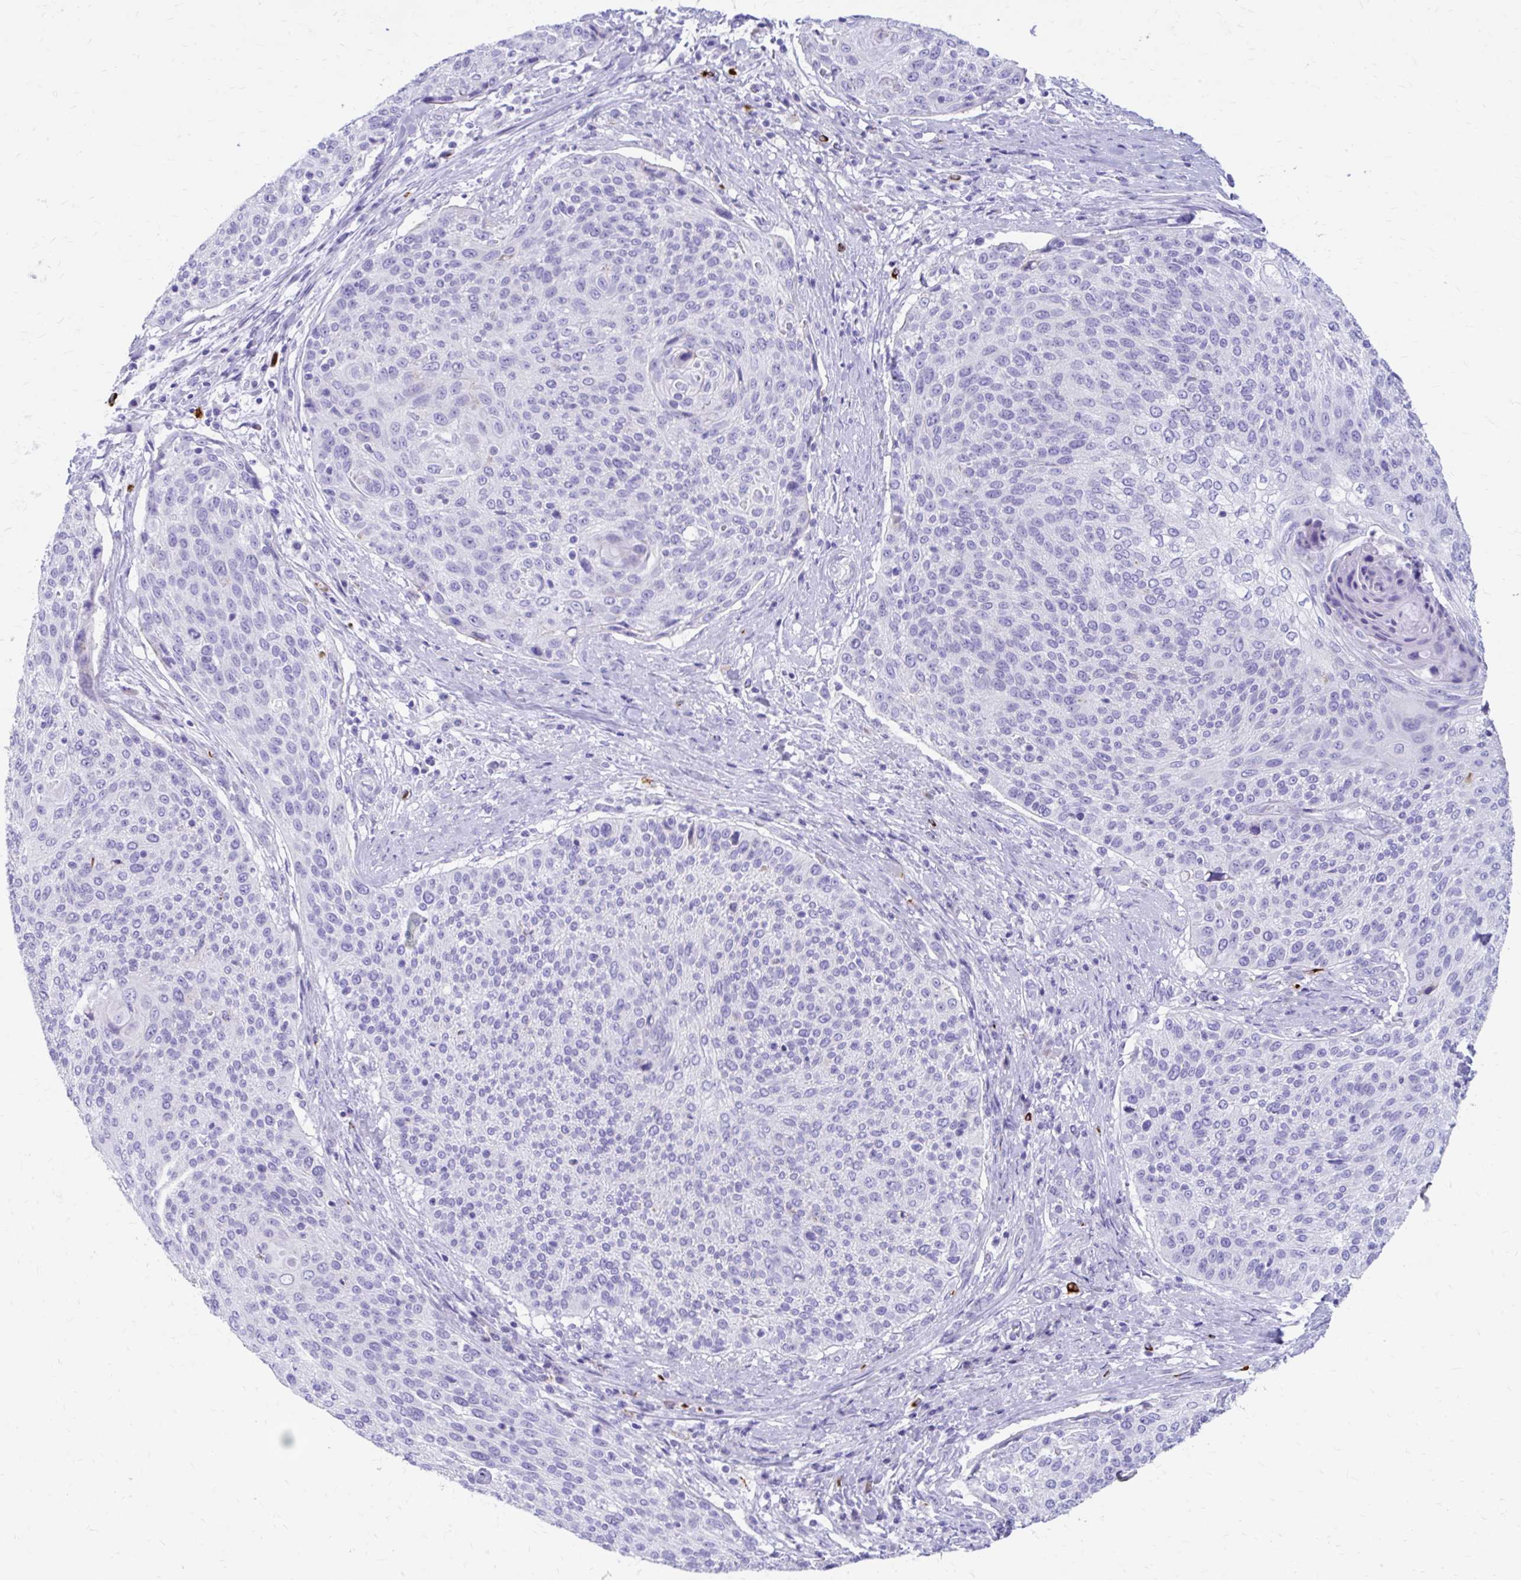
{"staining": {"intensity": "negative", "quantity": "none", "location": "none"}, "tissue": "cervical cancer", "cell_type": "Tumor cells", "image_type": "cancer", "snomed": [{"axis": "morphology", "description": "Squamous cell carcinoma, NOS"}, {"axis": "topography", "description": "Cervix"}], "caption": "DAB immunohistochemical staining of human cervical squamous cell carcinoma demonstrates no significant expression in tumor cells. (Stains: DAB IHC with hematoxylin counter stain, Microscopy: brightfield microscopy at high magnification).", "gene": "ZNF699", "patient": {"sex": "female", "age": 31}}